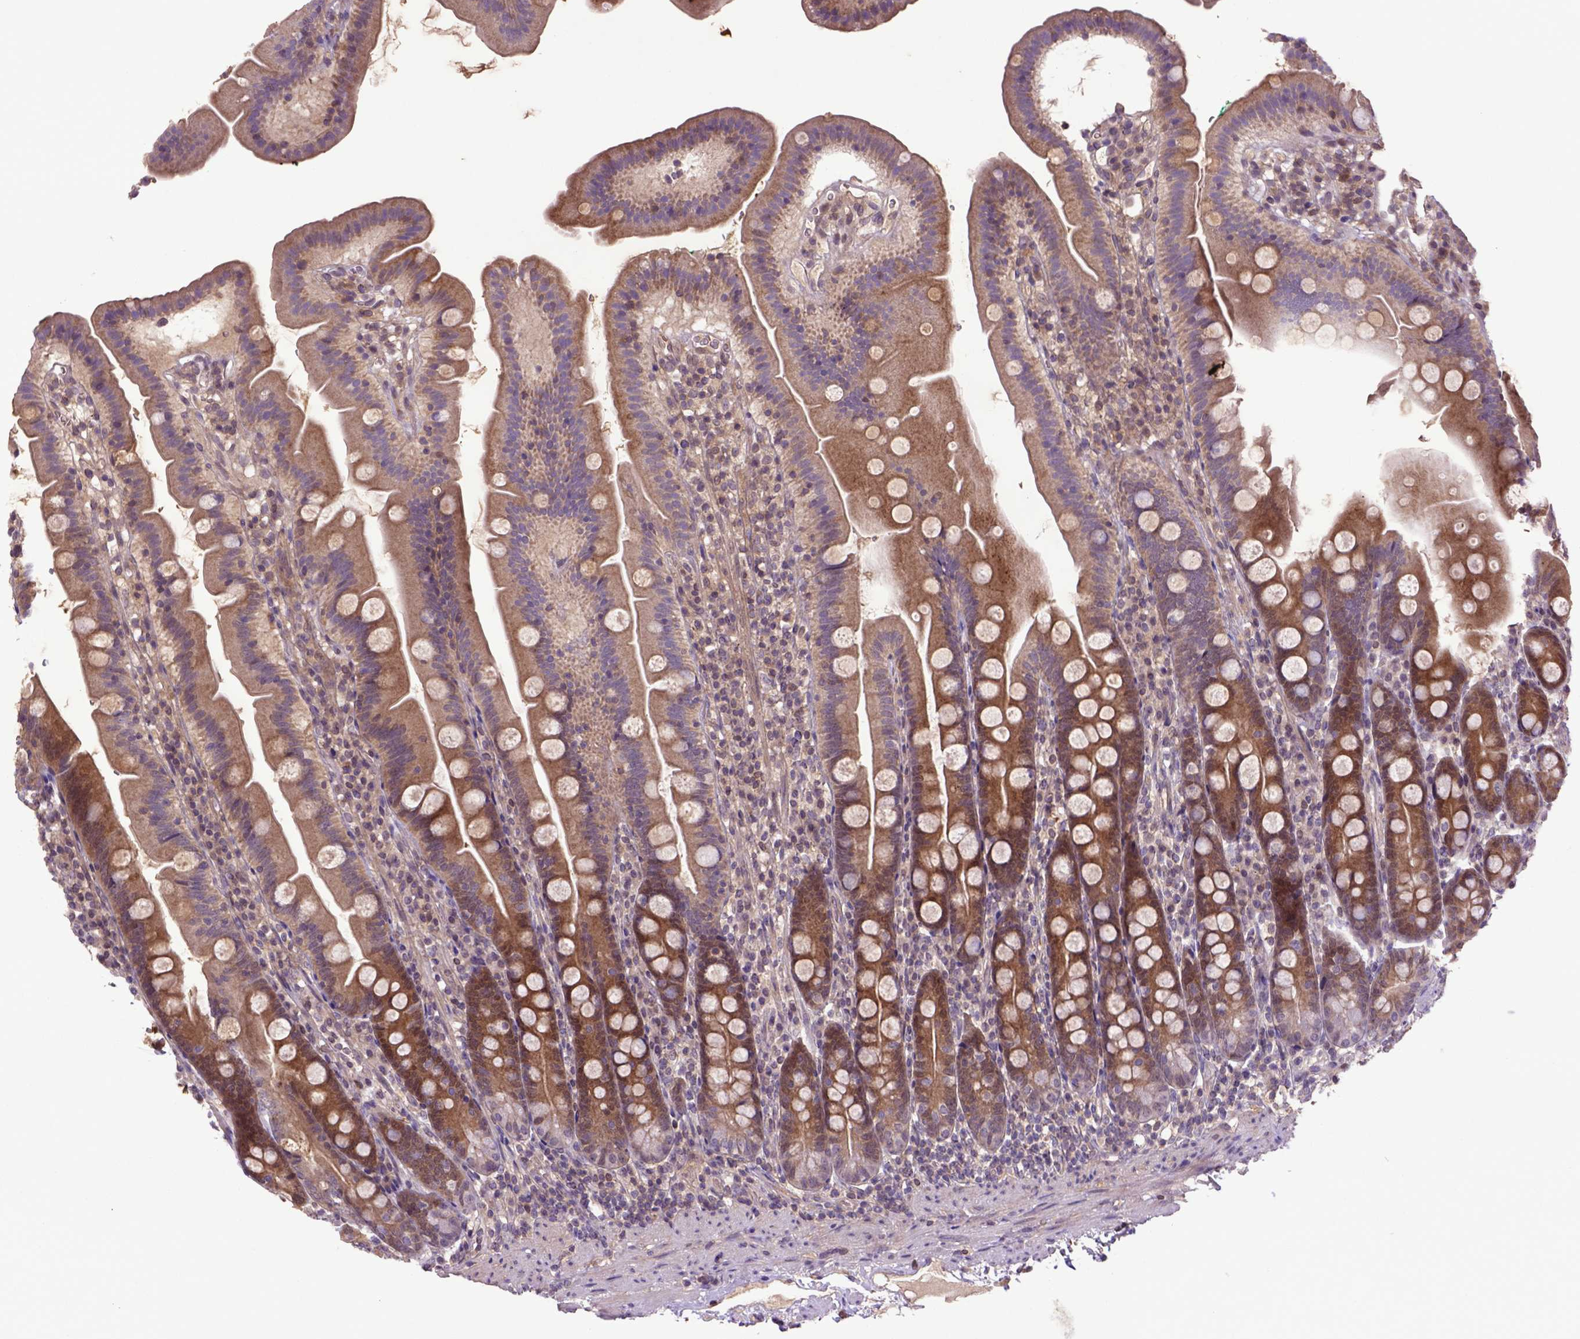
{"staining": {"intensity": "moderate", "quantity": ">75%", "location": "cytoplasmic/membranous"}, "tissue": "duodenum", "cell_type": "Glandular cells", "image_type": "normal", "snomed": [{"axis": "morphology", "description": "Normal tissue, NOS"}, {"axis": "topography", "description": "Duodenum"}], "caption": "Normal duodenum reveals moderate cytoplasmic/membranous staining in approximately >75% of glandular cells, visualized by immunohistochemistry.", "gene": "HSPBP1", "patient": {"sex": "female", "age": 67}}